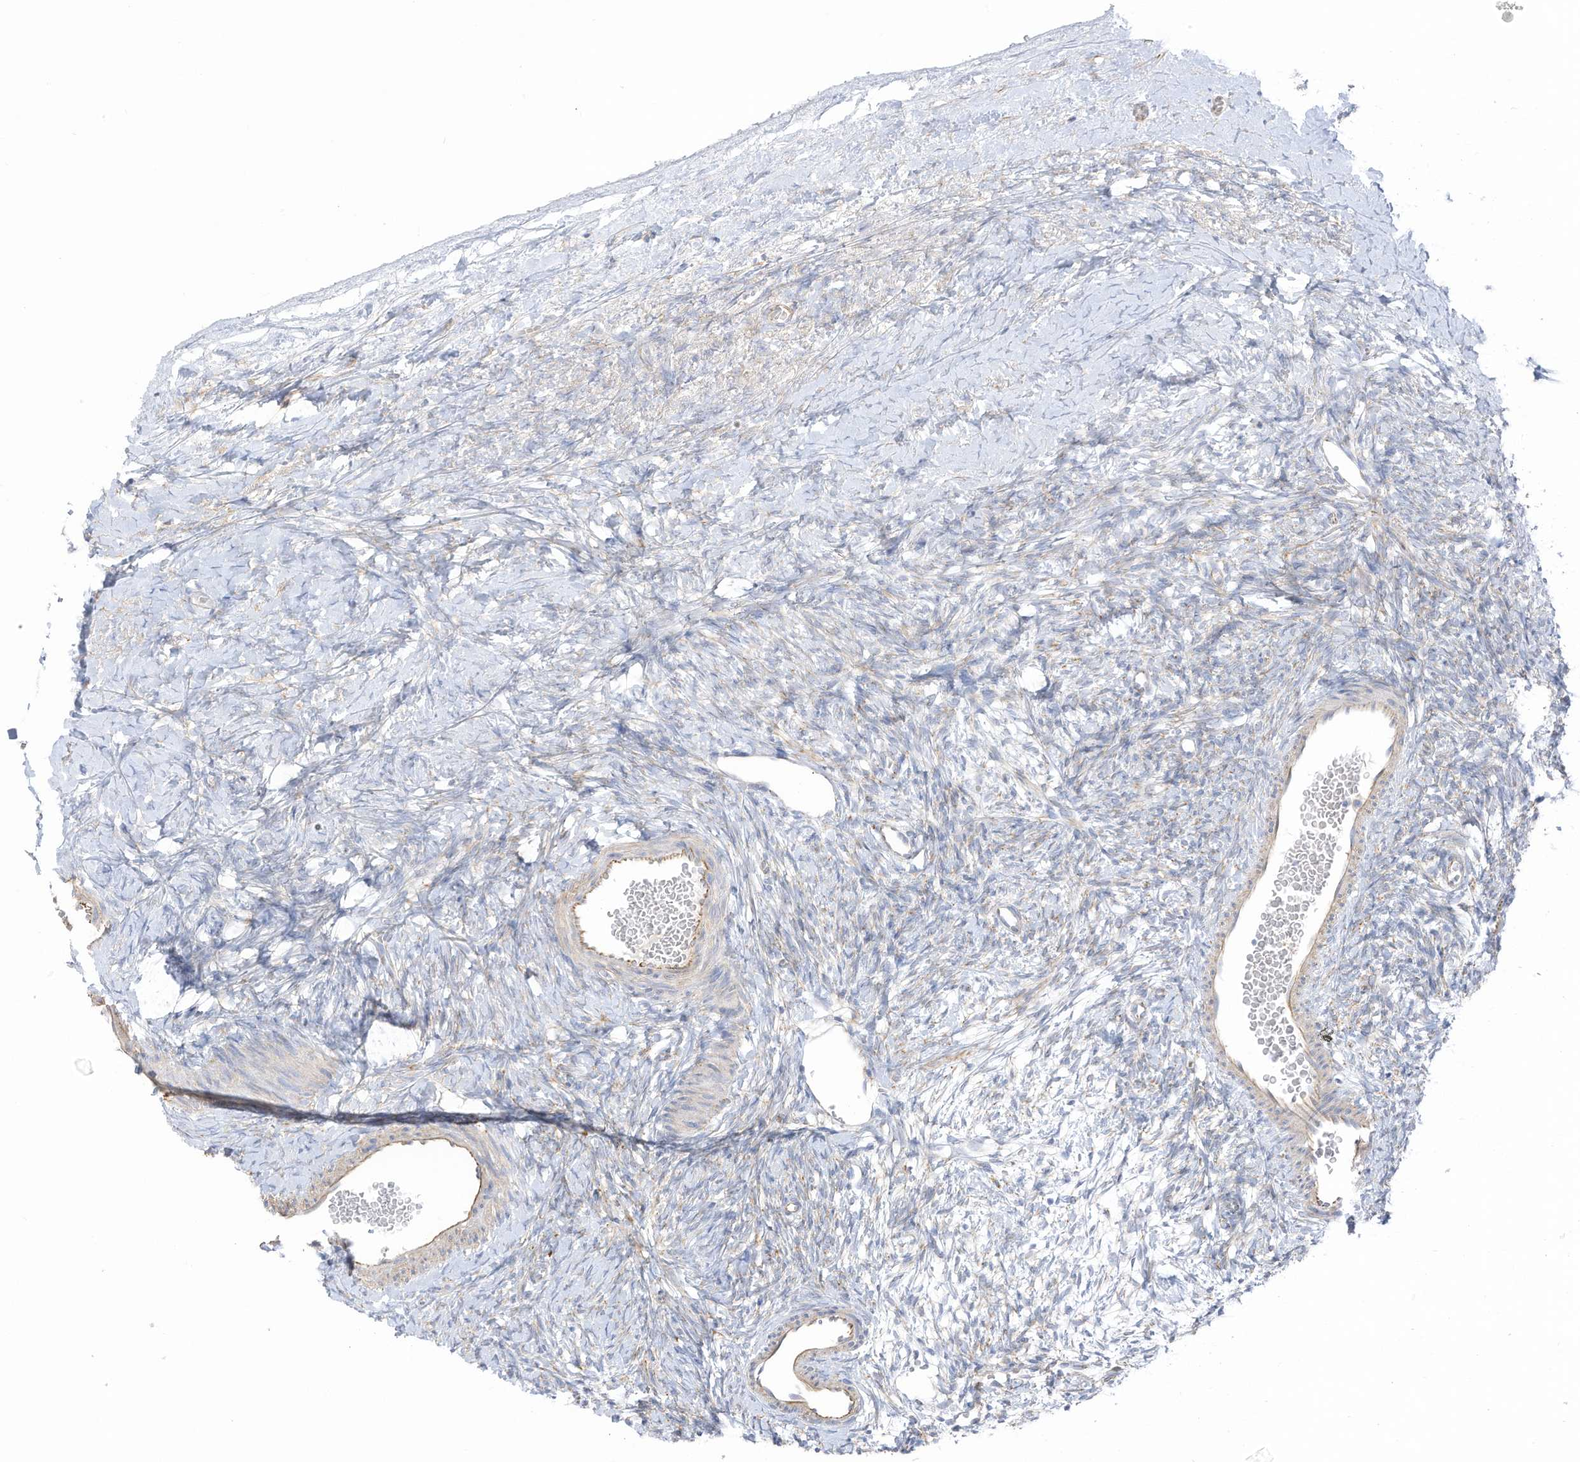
{"staining": {"intensity": "negative", "quantity": "none", "location": "none"}, "tissue": "ovary", "cell_type": "Ovarian stroma cells", "image_type": "normal", "snomed": [{"axis": "morphology", "description": "Normal tissue, NOS"}, {"axis": "morphology", "description": "Developmental malformation"}, {"axis": "topography", "description": "Ovary"}], "caption": "DAB (3,3'-diaminobenzidine) immunohistochemical staining of normal ovary reveals no significant positivity in ovarian stroma cells. Nuclei are stained in blue.", "gene": "TAL2", "patient": {"sex": "female", "age": 39}}